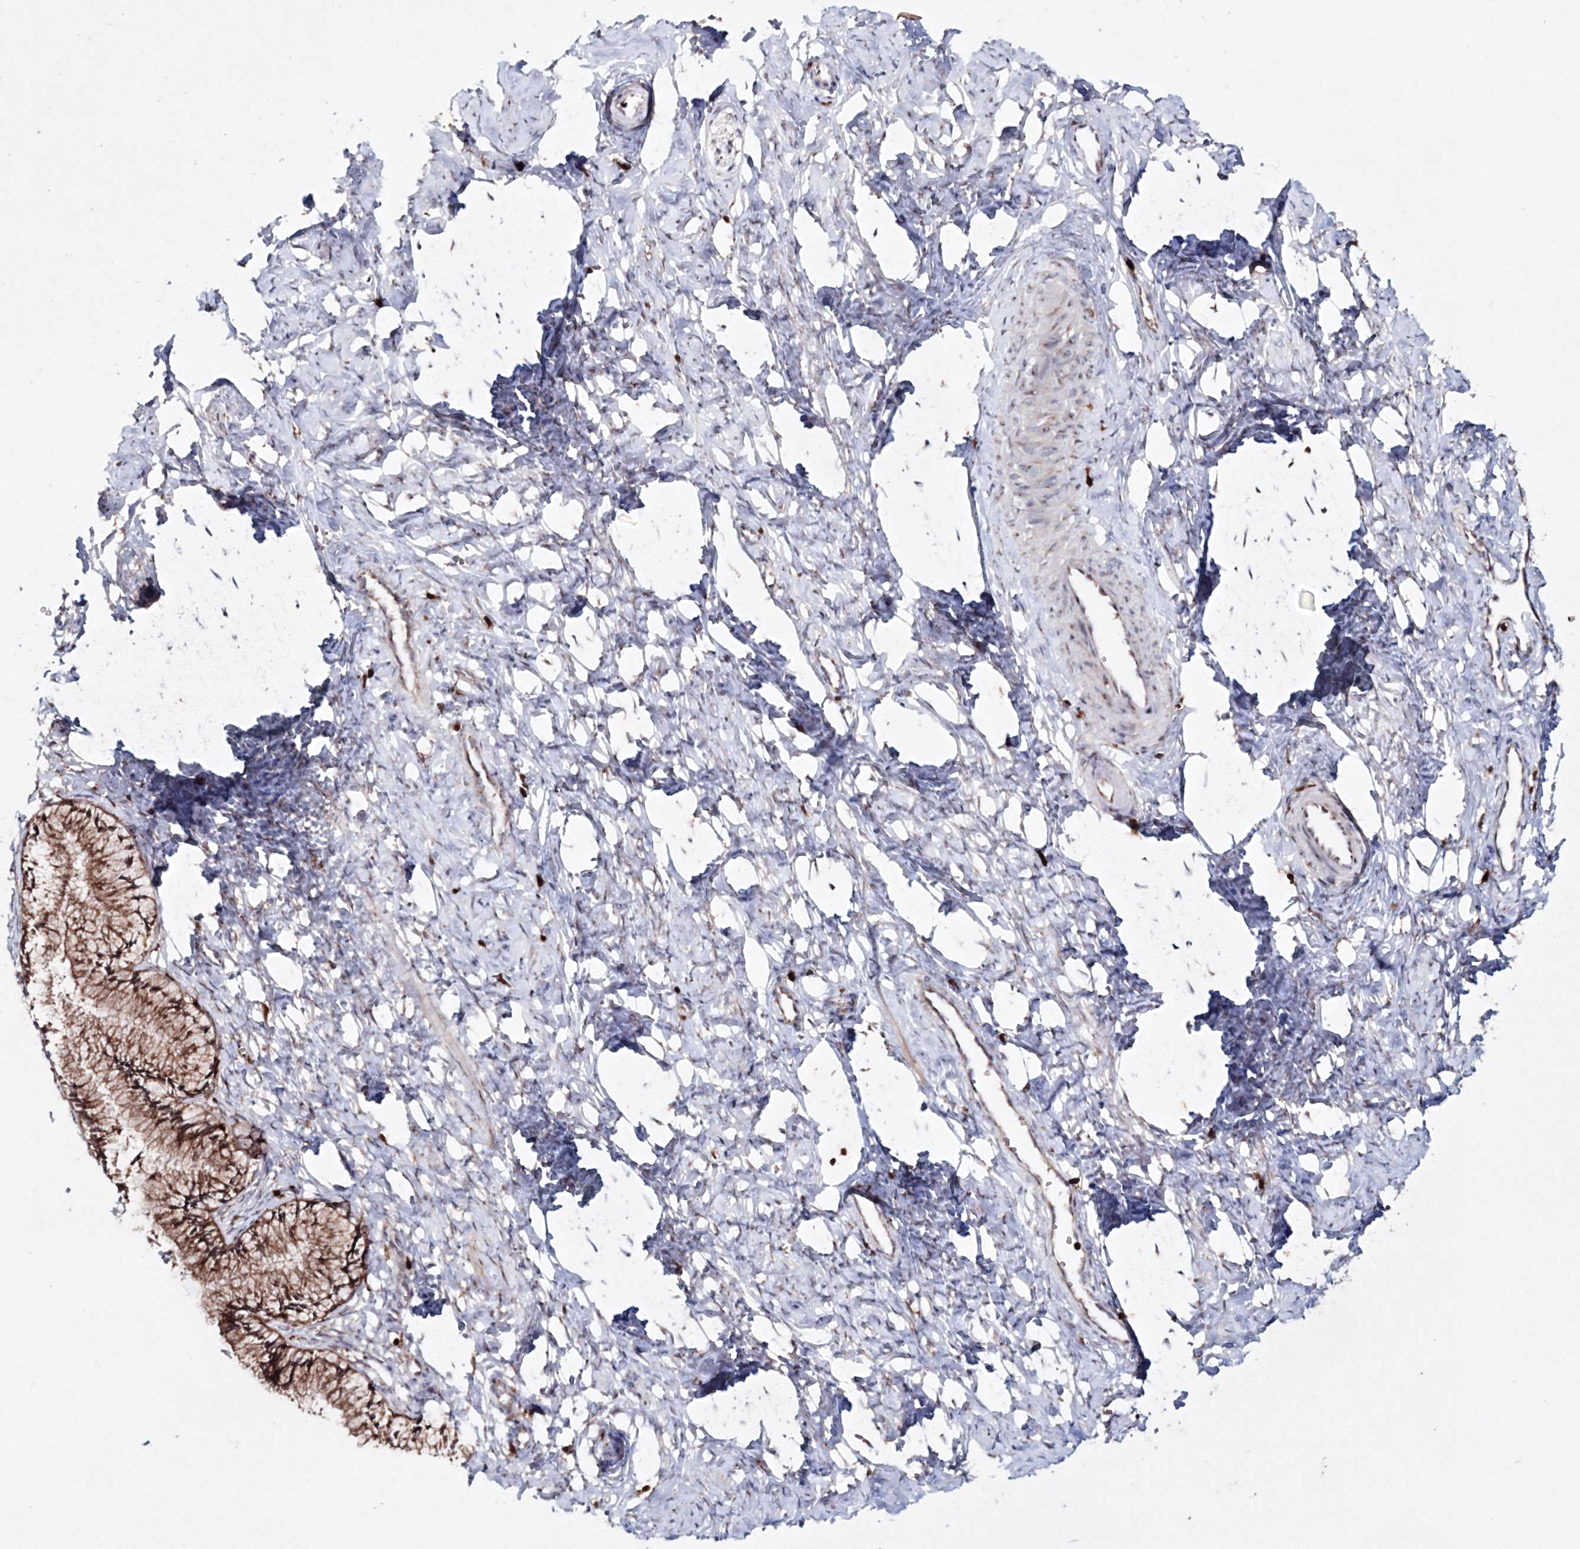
{"staining": {"intensity": "moderate", "quantity": ">75%", "location": "cytoplasmic/membranous"}, "tissue": "cervix", "cell_type": "Glandular cells", "image_type": "normal", "snomed": [{"axis": "morphology", "description": "Normal tissue, NOS"}, {"axis": "topography", "description": "Cervix"}], "caption": "Protein staining of unremarkable cervix shows moderate cytoplasmic/membranous staining in about >75% of glandular cells. (DAB (3,3'-diaminobenzidine) IHC with brightfield microscopy, high magnification).", "gene": "ARCN1", "patient": {"sex": "female", "age": 27}}